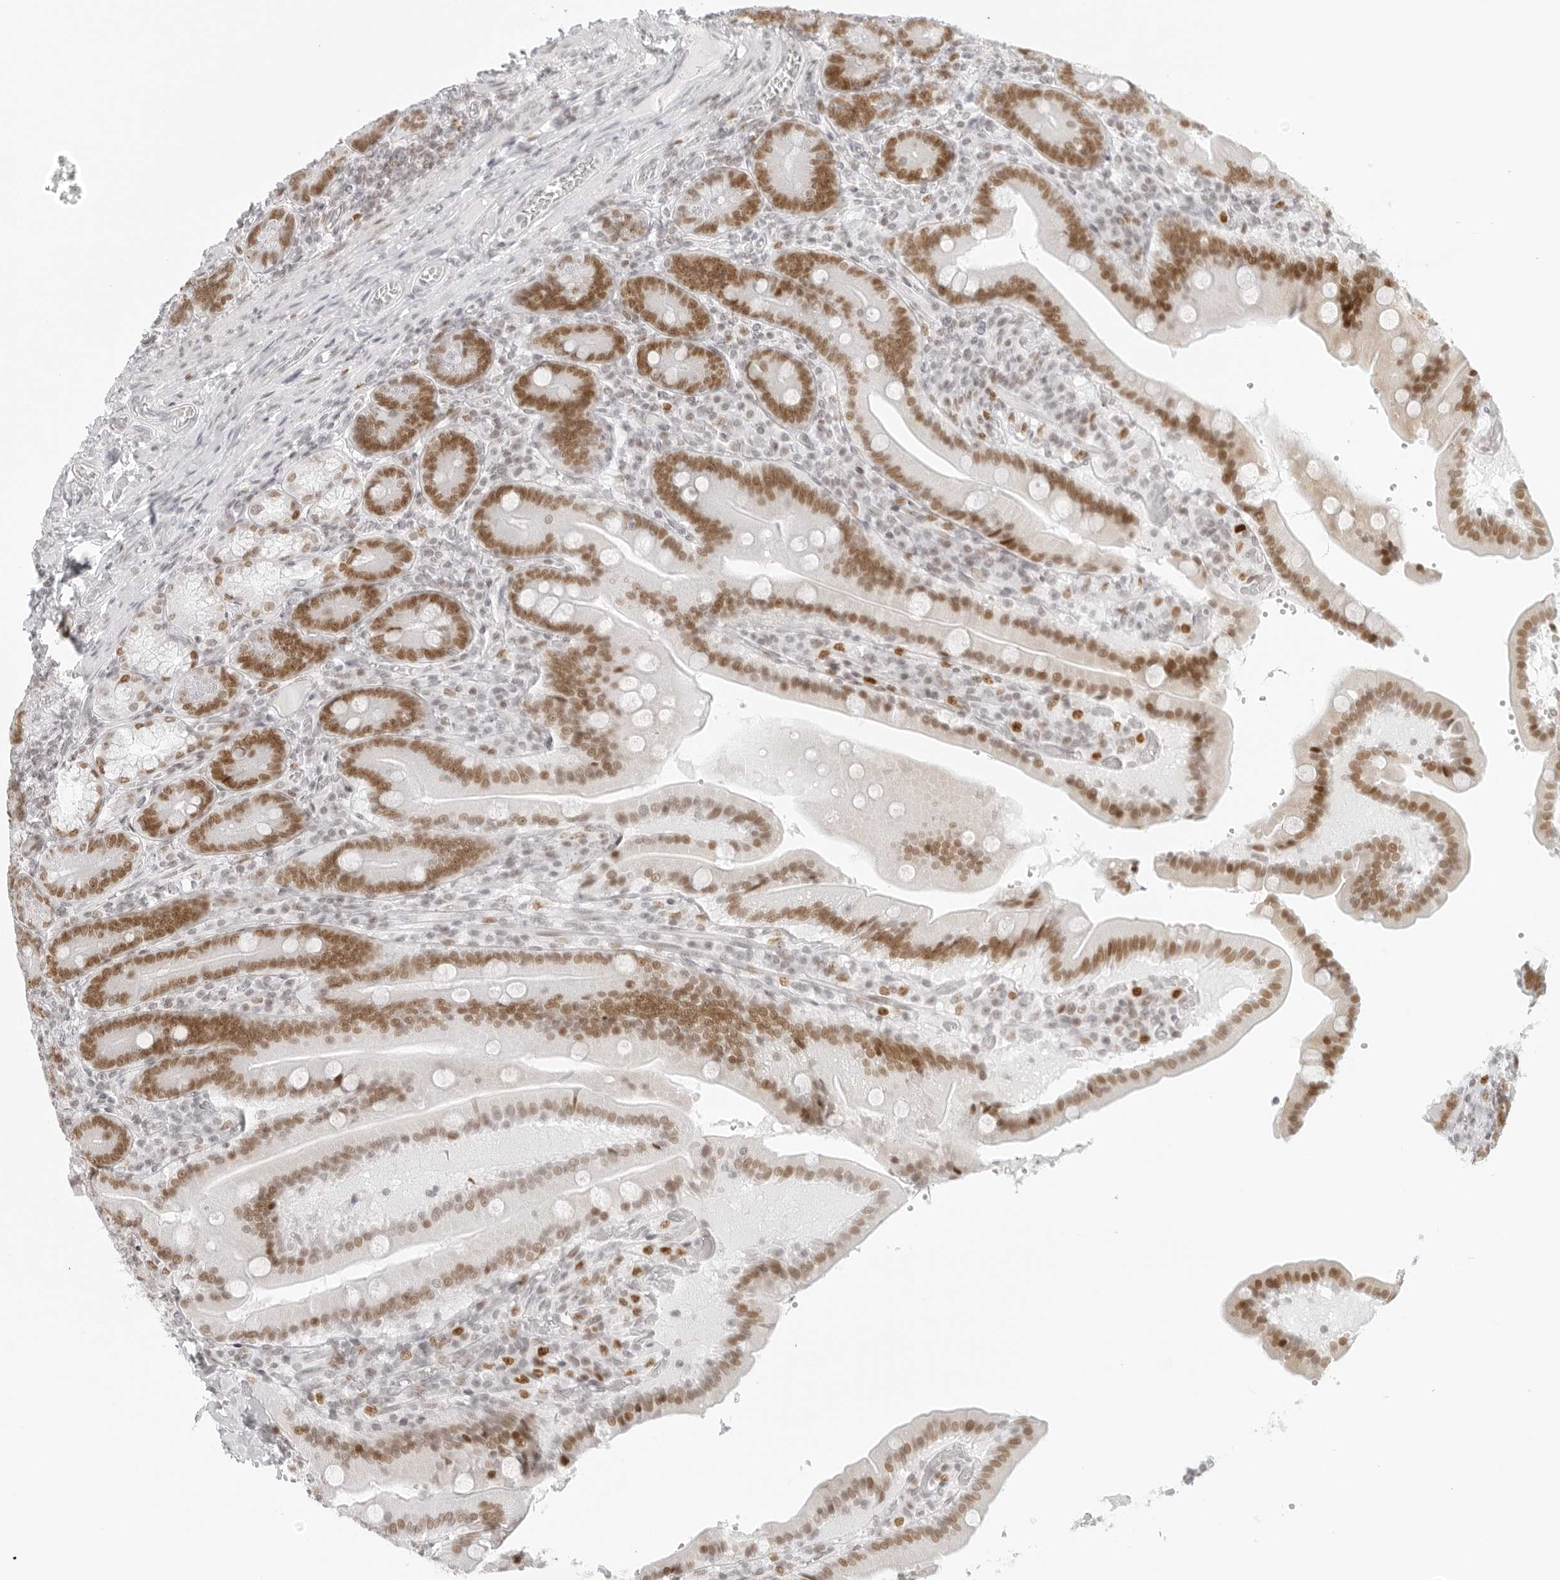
{"staining": {"intensity": "moderate", "quantity": ">75%", "location": "nuclear"}, "tissue": "duodenum", "cell_type": "Glandular cells", "image_type": "normal", "snomed": [{"axis": "morphology", "description": "Normal tissue, NOS"}, {"axis": "topography", "description": "Duodenum"}], "caption": "Brown immunohistochemical staining in benign human duodenum demonstrates moderate nuclear staining in approximately >75% of glandular cells. The staining was performed using DAB to visualize the protein expression in brown, while the nuclei were stained in blue with hematoxylin (Magnification: 20x).", "gene": "RCC1", "patient": {"sex": "female", "age": 62}}